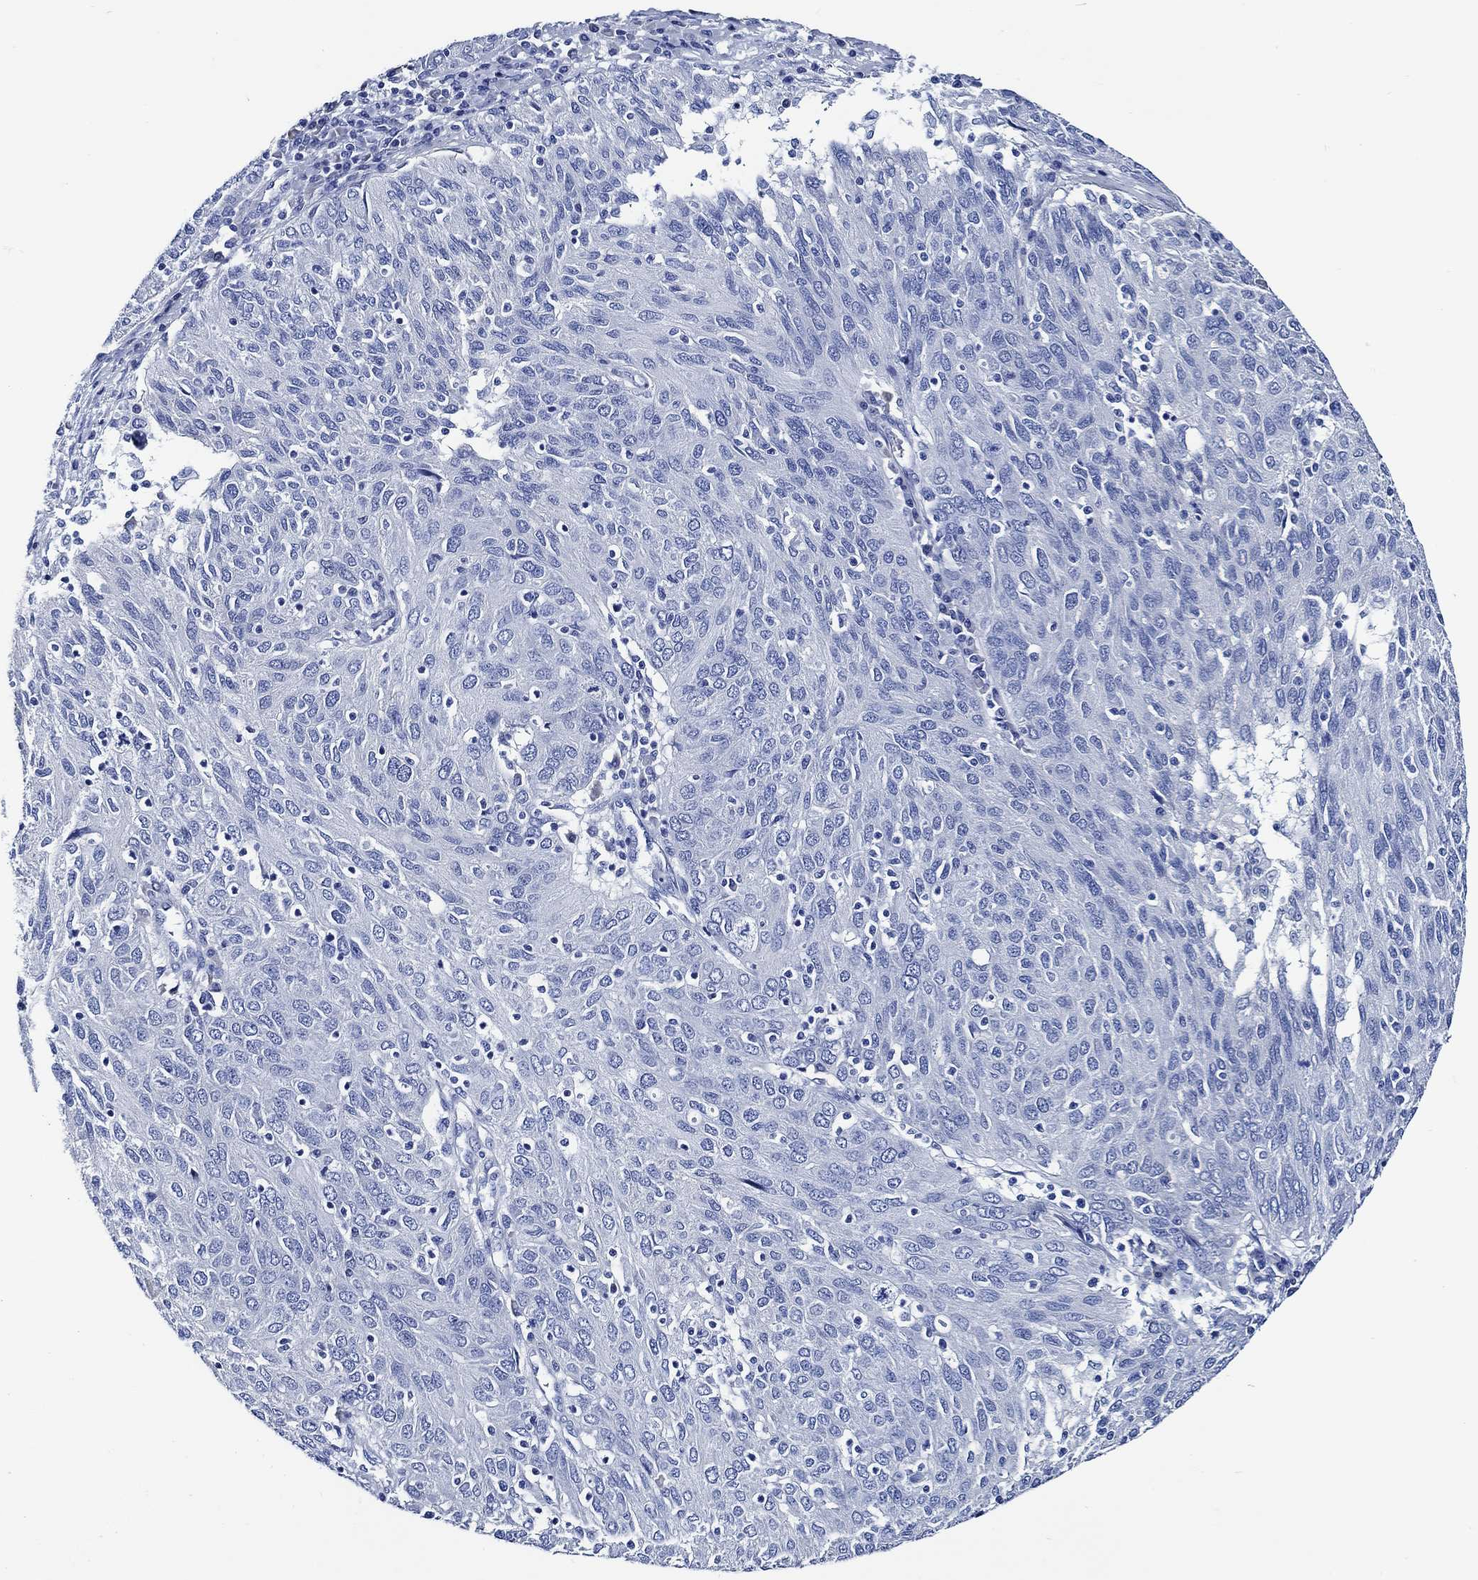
{"staining": {"intensity": "negative", "quantity": "none", "location": "none"}, "tissue": "ovarian cancer", "cell_type": "Tumor cells", "image_type": "cancer", "snomed": [{"axis": "morphology", "description": "Carcinoma, endometroid"}, {"axis": "topography", "description": "Ovary"}], "caption": "This is an IHC micrograph of human ovarian cancer (endometroid carcinoma). There is no expression in tumor cells.", "gene": "WDR62", "patient": {"sex": "female", "age": 50}}